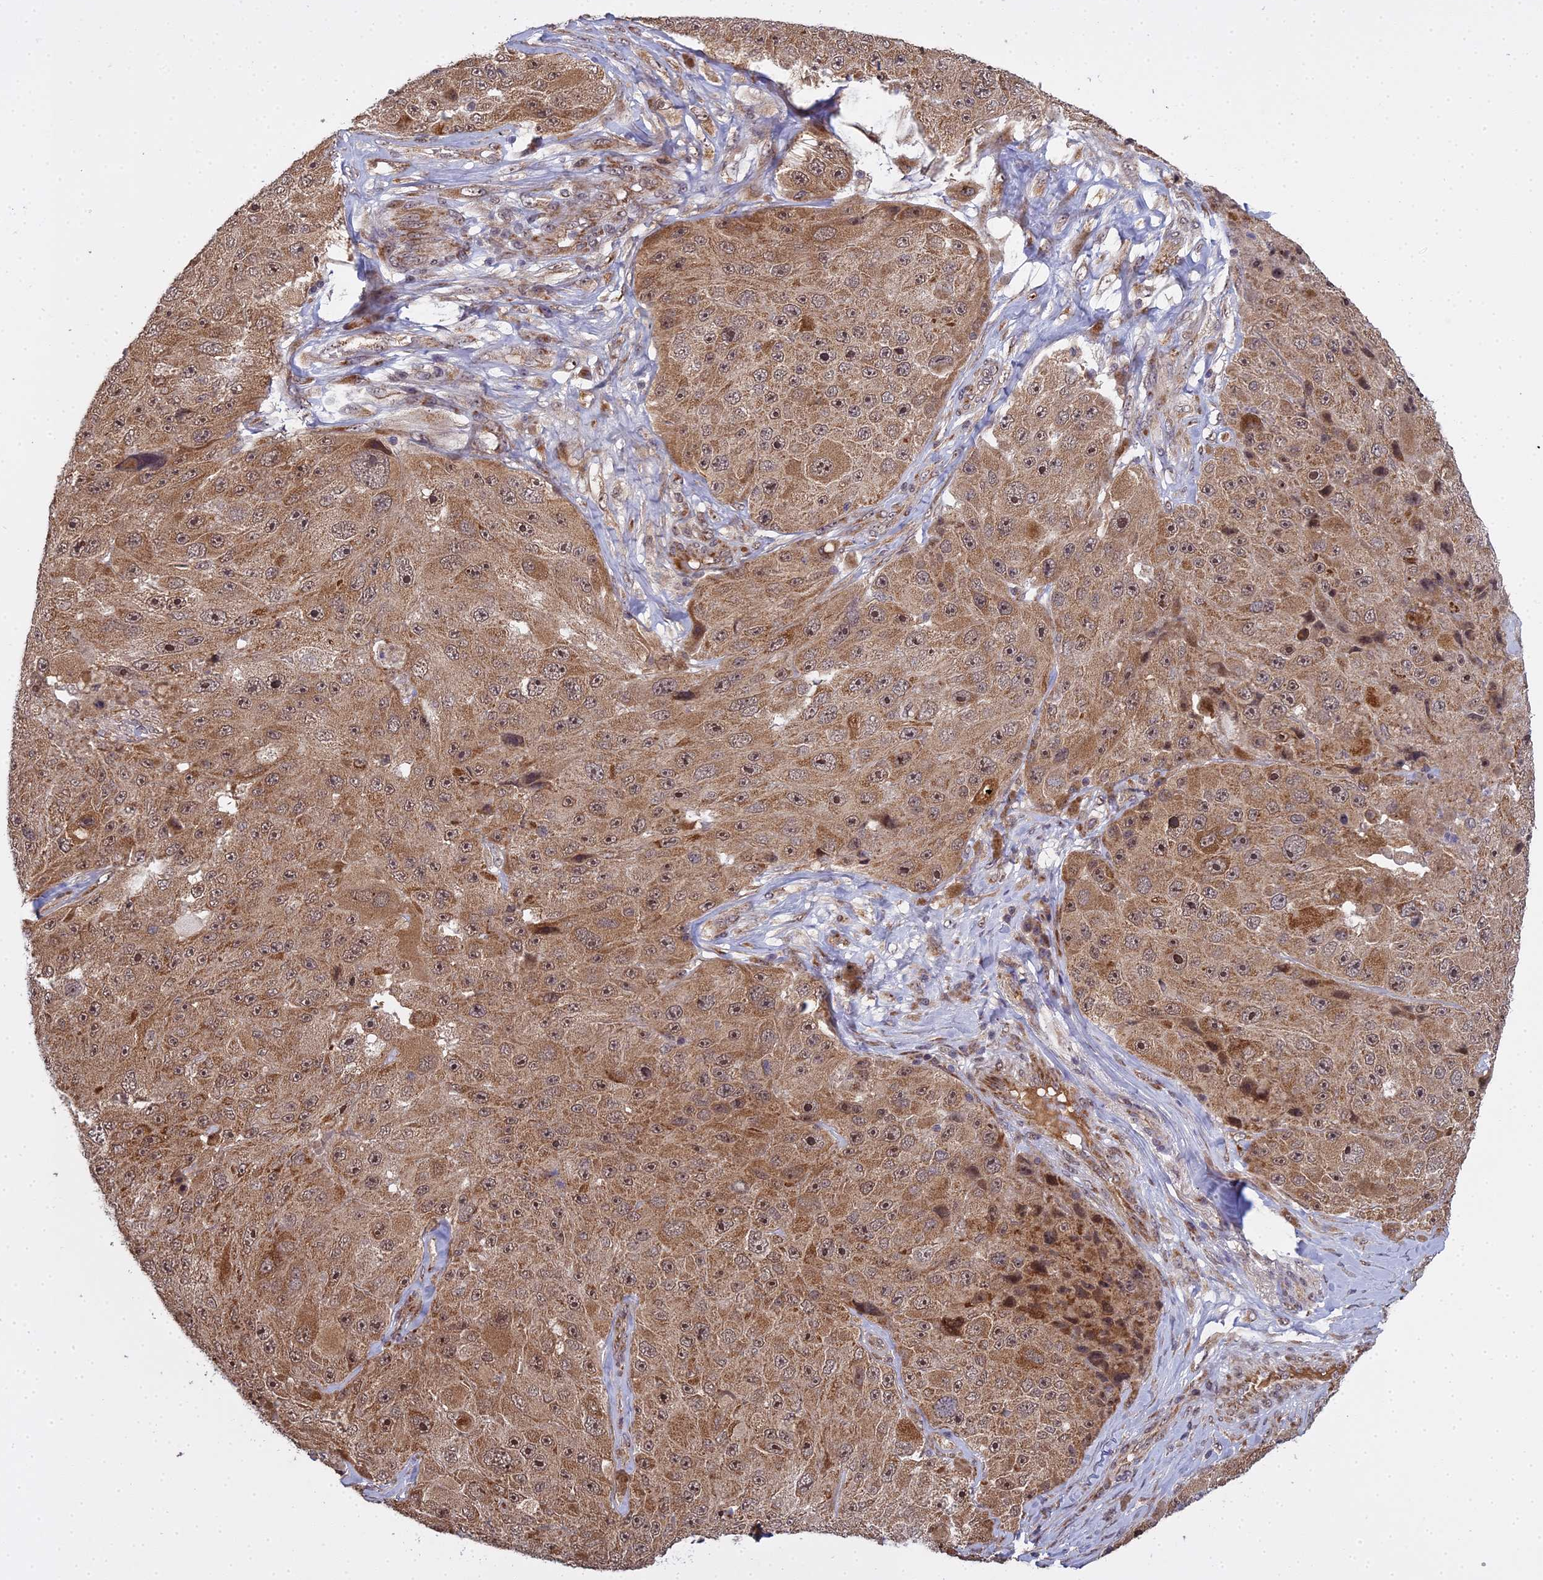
{"staining": {"intensity": "moderate", "quantity": ">75%", "location": "cytoplasmic/membranous,nuclear"}, "tissue": "melanoma", "cell_type": "Tumor cells", "image_type": "cancer", "snomed": [{"axis": "morphology", "description": "Malignant melanoma, Metastatic site"}, {"axis": "topography", "description": "Lymph node"}], "caption": "Immunohistochemistry (IHC) of melanoma reveals medium levels of moderate cytoplasmic/membranous and nuclear expression in about >75% of tumor cells.", "gene": "MEOX1", "patient": {"sex": "male", "age": 62}}